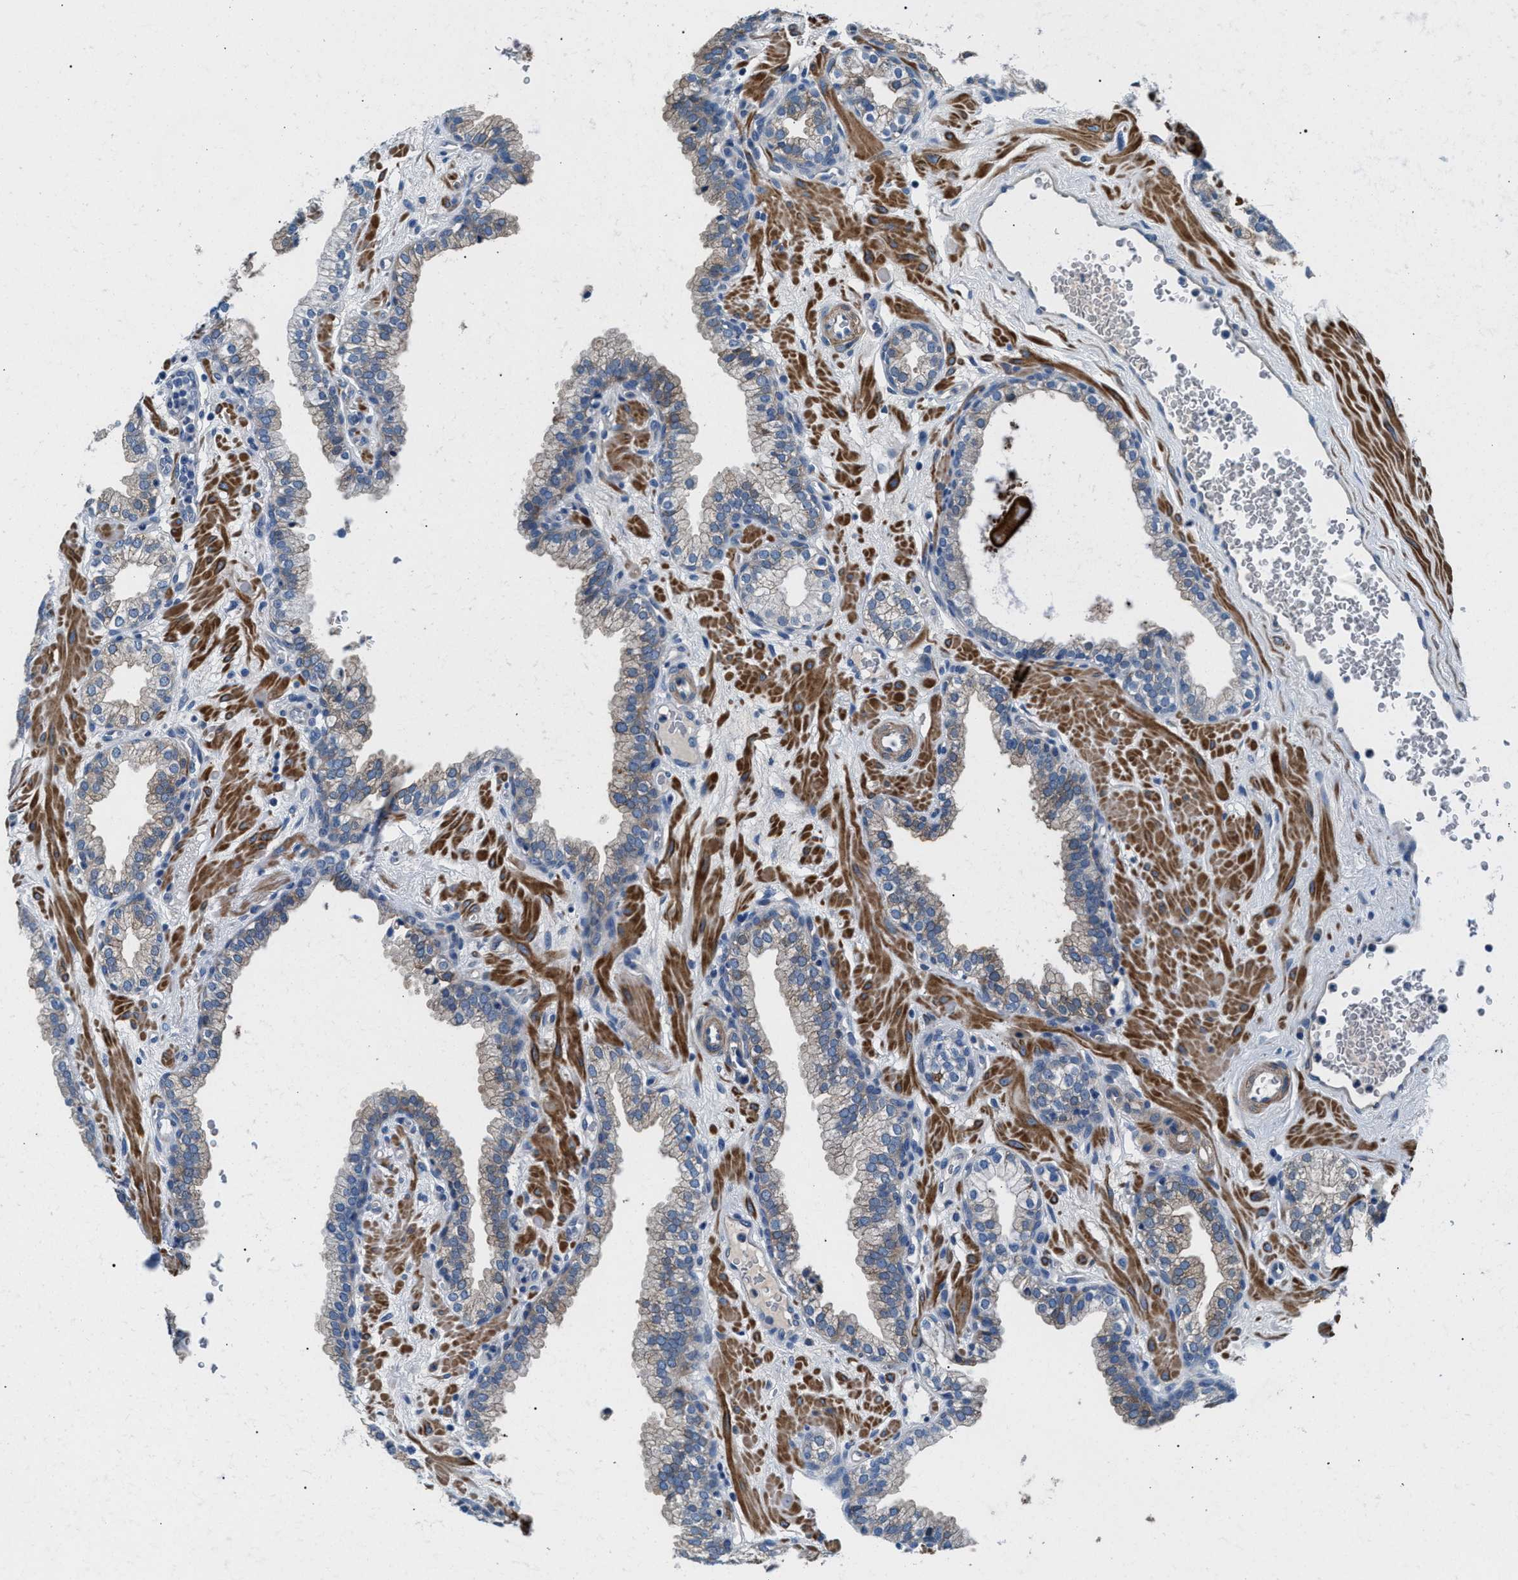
{"staining": {"intensity": "weak", "quantity": "25%-75%", "location": "cytoplasmic/membranous"}, "tissue": "prostate", "cell_type": "Glandular cells", "image_type": "normal", "snomed": [{"axis": "morphology", "description": "Normal tissue, NOS"}, {"axis": "morphology", "description": "Urothelial carcinoma, Low grade"}, {"axis": "topography", "description": "Urinary bladder"}, {"axis": "topography", "description": "Prostate"}], "caption": "Weak cytoplasmic/membranous protein staining is identified in about 25%-75% of glandular cells in prostate. (Brightfield microscopy of DAB IHC at high magnification).", "gene": "CDRT4", "patient": {"sex": "male", "age": 60}}